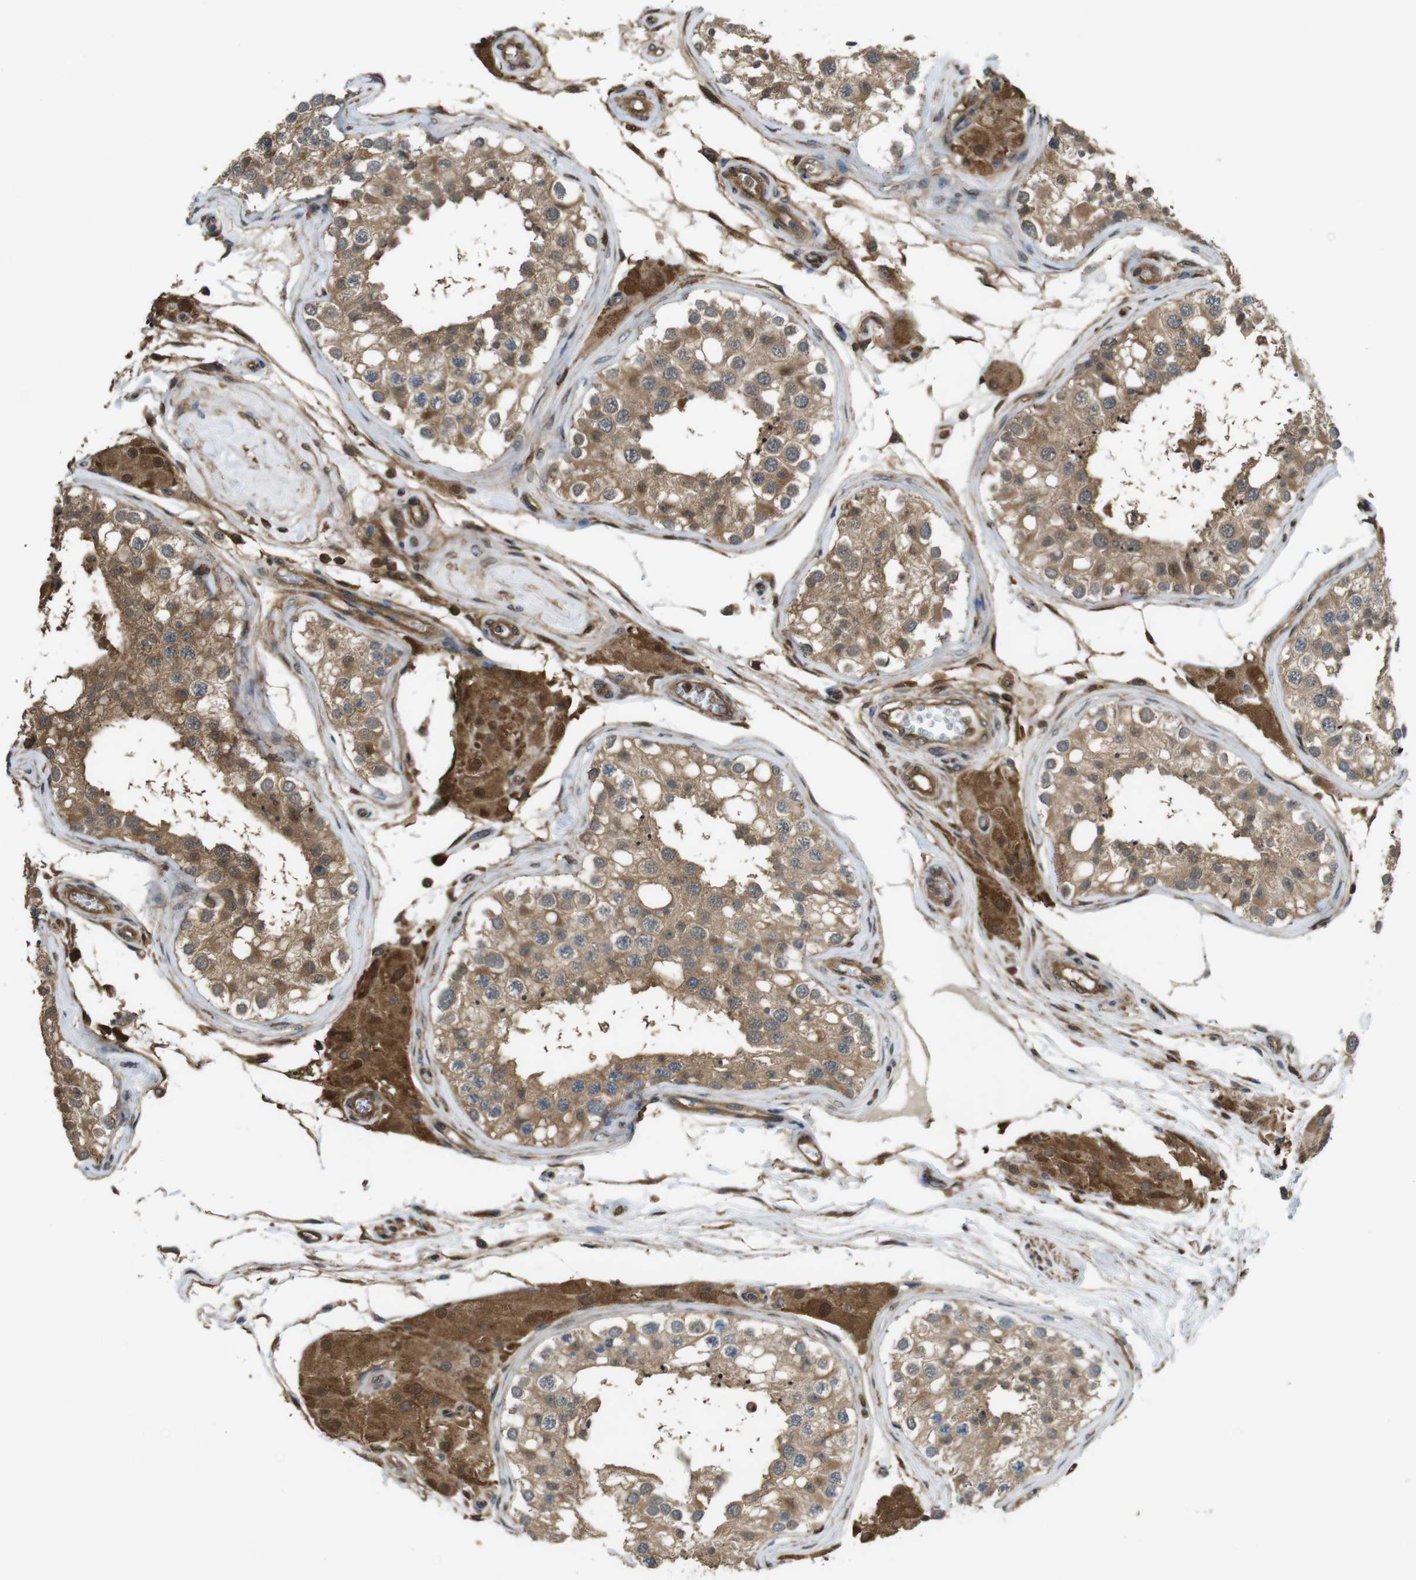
{"staining": {"intensity": "moderate", "quantity": ">75%", "location": "cytoplasmic/membranous"}, "tissue": "testis", "cell_type": "Cells in seminiferous ducts", "image_type": "normal", "snomed": [{"axis": "morphology", "description": "Normal tissue, NOS"}, {"axis": "topography", "description": "Testis"}], "caption": "This is a micrograph of immunohistochemistry (IHC) staining of benign testis, which shows moderate positivity in the cytoplasmic/membranous of cells in seminiferous ducts.", "gene": "ARHGDIA", "patient": {"sex": "male", "age": 68}}